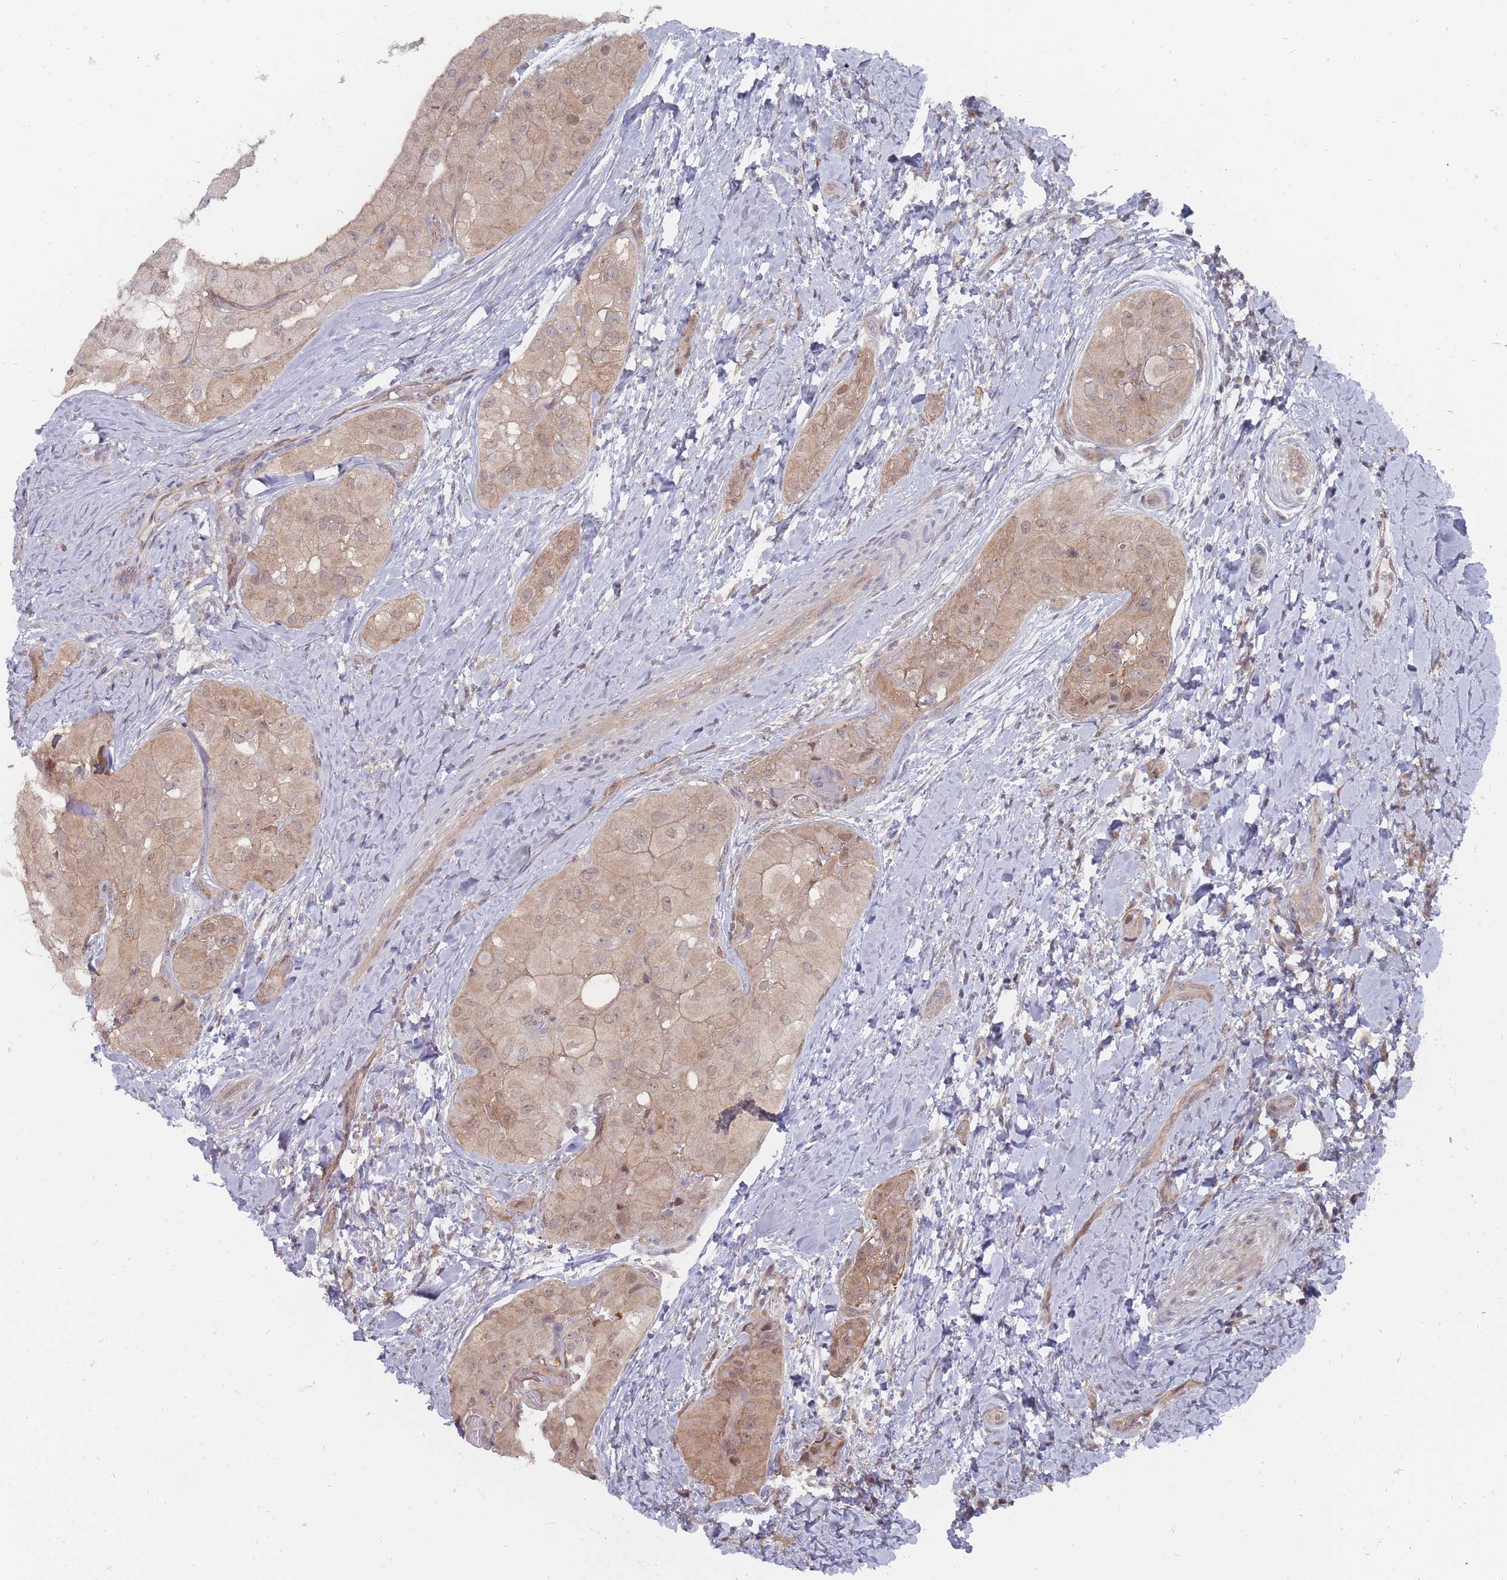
{"staining": {"intensity": "moderate", "quantity": "<25%", "location": "cytoplasmic/membranous,nuclear"}, "tissue": "thyroid cancer", "cell_type": "Tumor cells", "image_type": "cancer", "snomed": [{"axis": "morphology", "description": "Normal tissue, NOS"}, {"axis": "morphology", "description": "Papillary adenocarcinoma, NOS"}, {"axis": "topography", "description": "Thyroid gland"}], "caption": "Human thyroid cancer (papillary adenocarcinoma) stained with a protein marker demonstrates moderate staining in tumor cells.", "gene": "NKD1", "patient": {"sex": "female", "age": 59}}